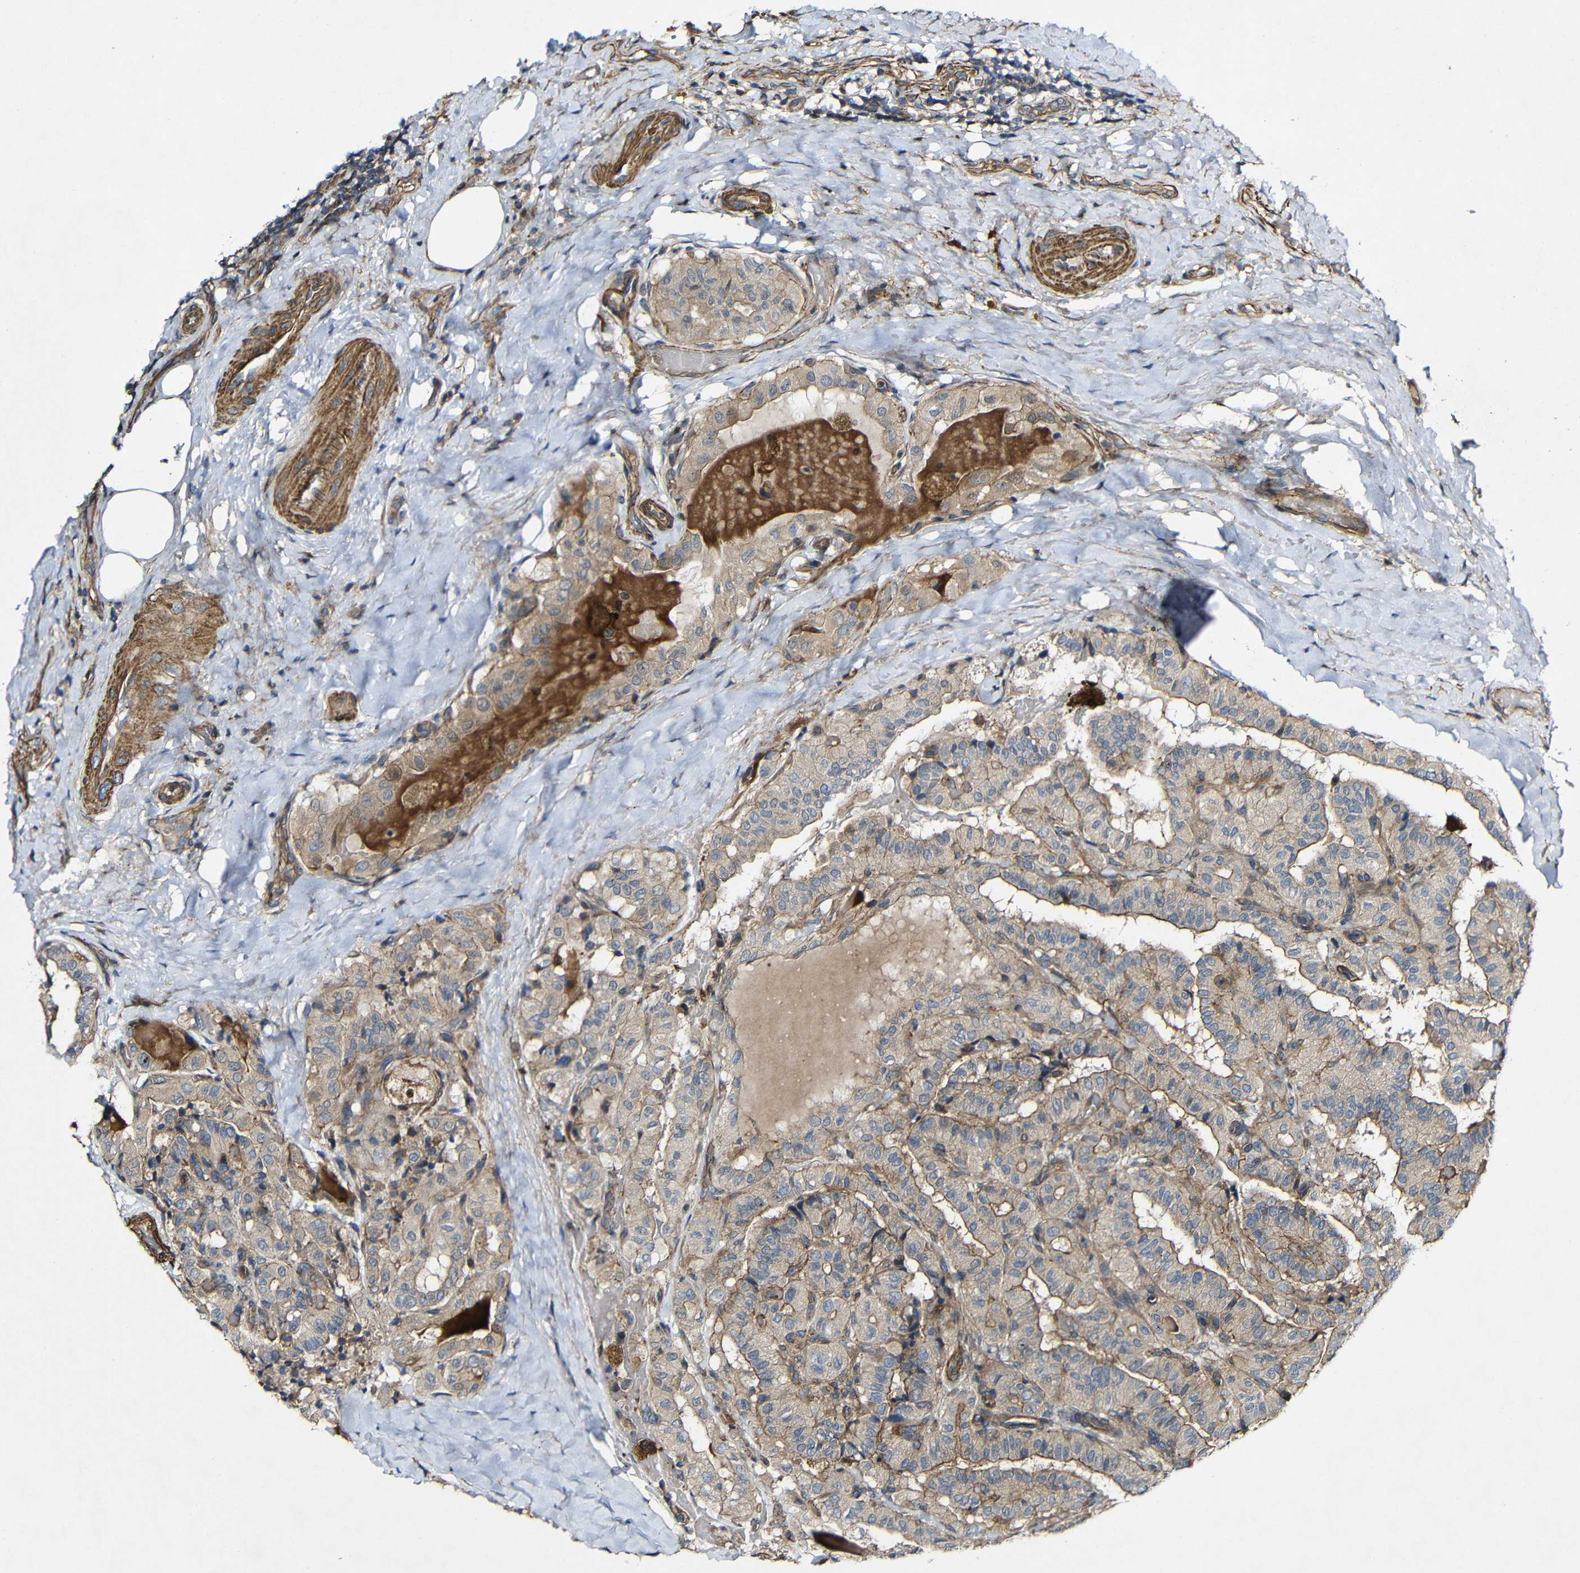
{"staining": {"intensity": "moderate", "quantity": ">75%", "location": "cytoplasmic/membranous"}, "tissue": "thyroid cancer", "cell_type": "Tumor cells", "image_type": "cancer", "snomed": [{"axis": "morphology", "description": "Papillary adenocarcinoma, NOS"}, {"axis": "topography", "description": "Thyroid gland"}], "caption": "Immunohistochemistry (IHC) (DAB) staining of human papillary adenocarcinoma (thyroid) shows moderate cytoplasmic/membranous protein staining in about >75% of tumor cells.", "gene": "GSDME", "patient": {"sex": "male", "age": 77}}